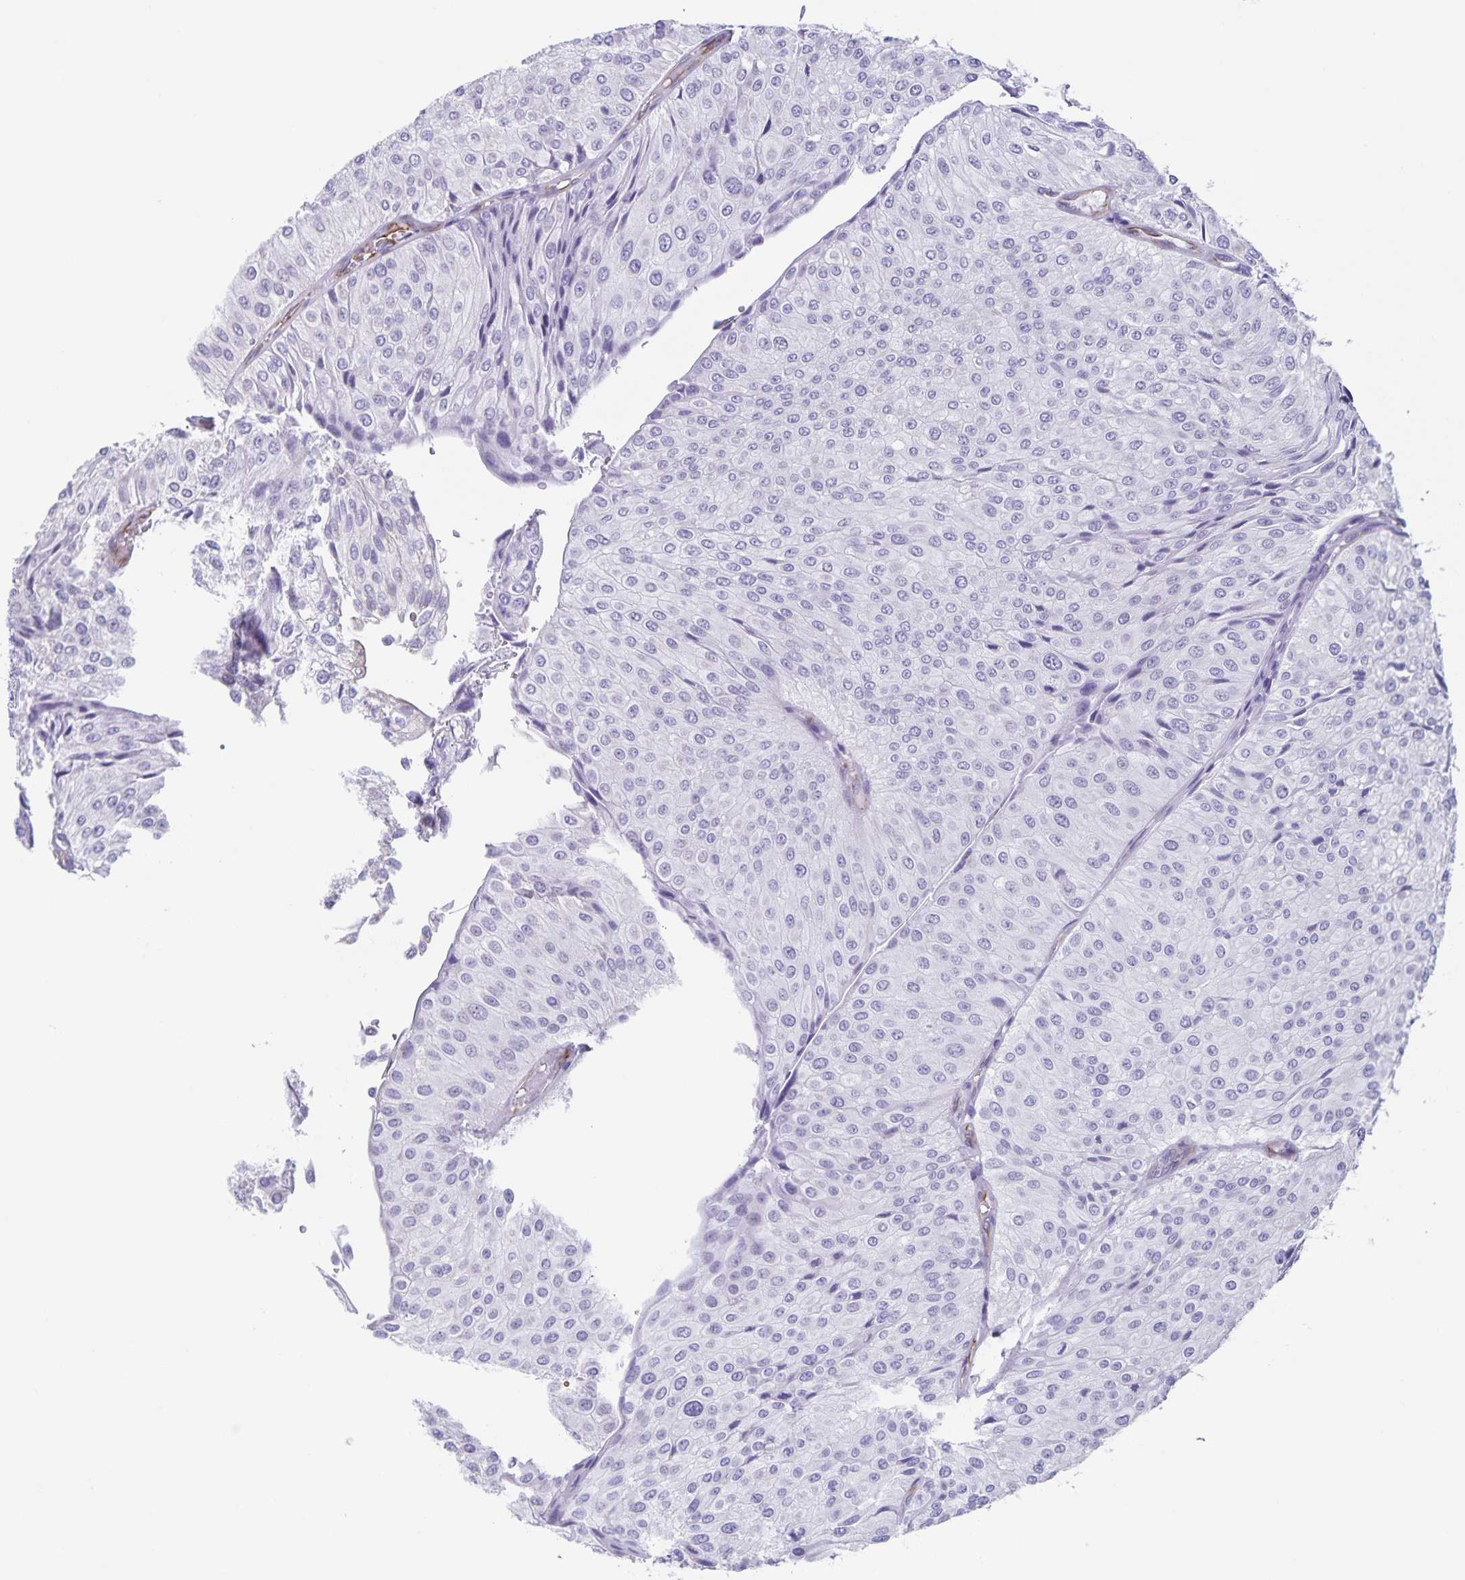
{"staining": {"intensity": "negative", "quantity": "none", "location": "none"}, "tissue": "urothelial cancer", "cell_type": "Tumor cells", "image_type": "cancer", "snomed": [{"axis": "morphology", "description": "Urothelial carcinoma, NOS"}, {"axis": "topography", "description": "Urinary bladder"}], "caption": "The IHC micrograph has no significant staining in tumor cells of transitional cell carcinoma tissue.", "gene": "SYNM", "patient": {"sex": "male", "age": 67}}